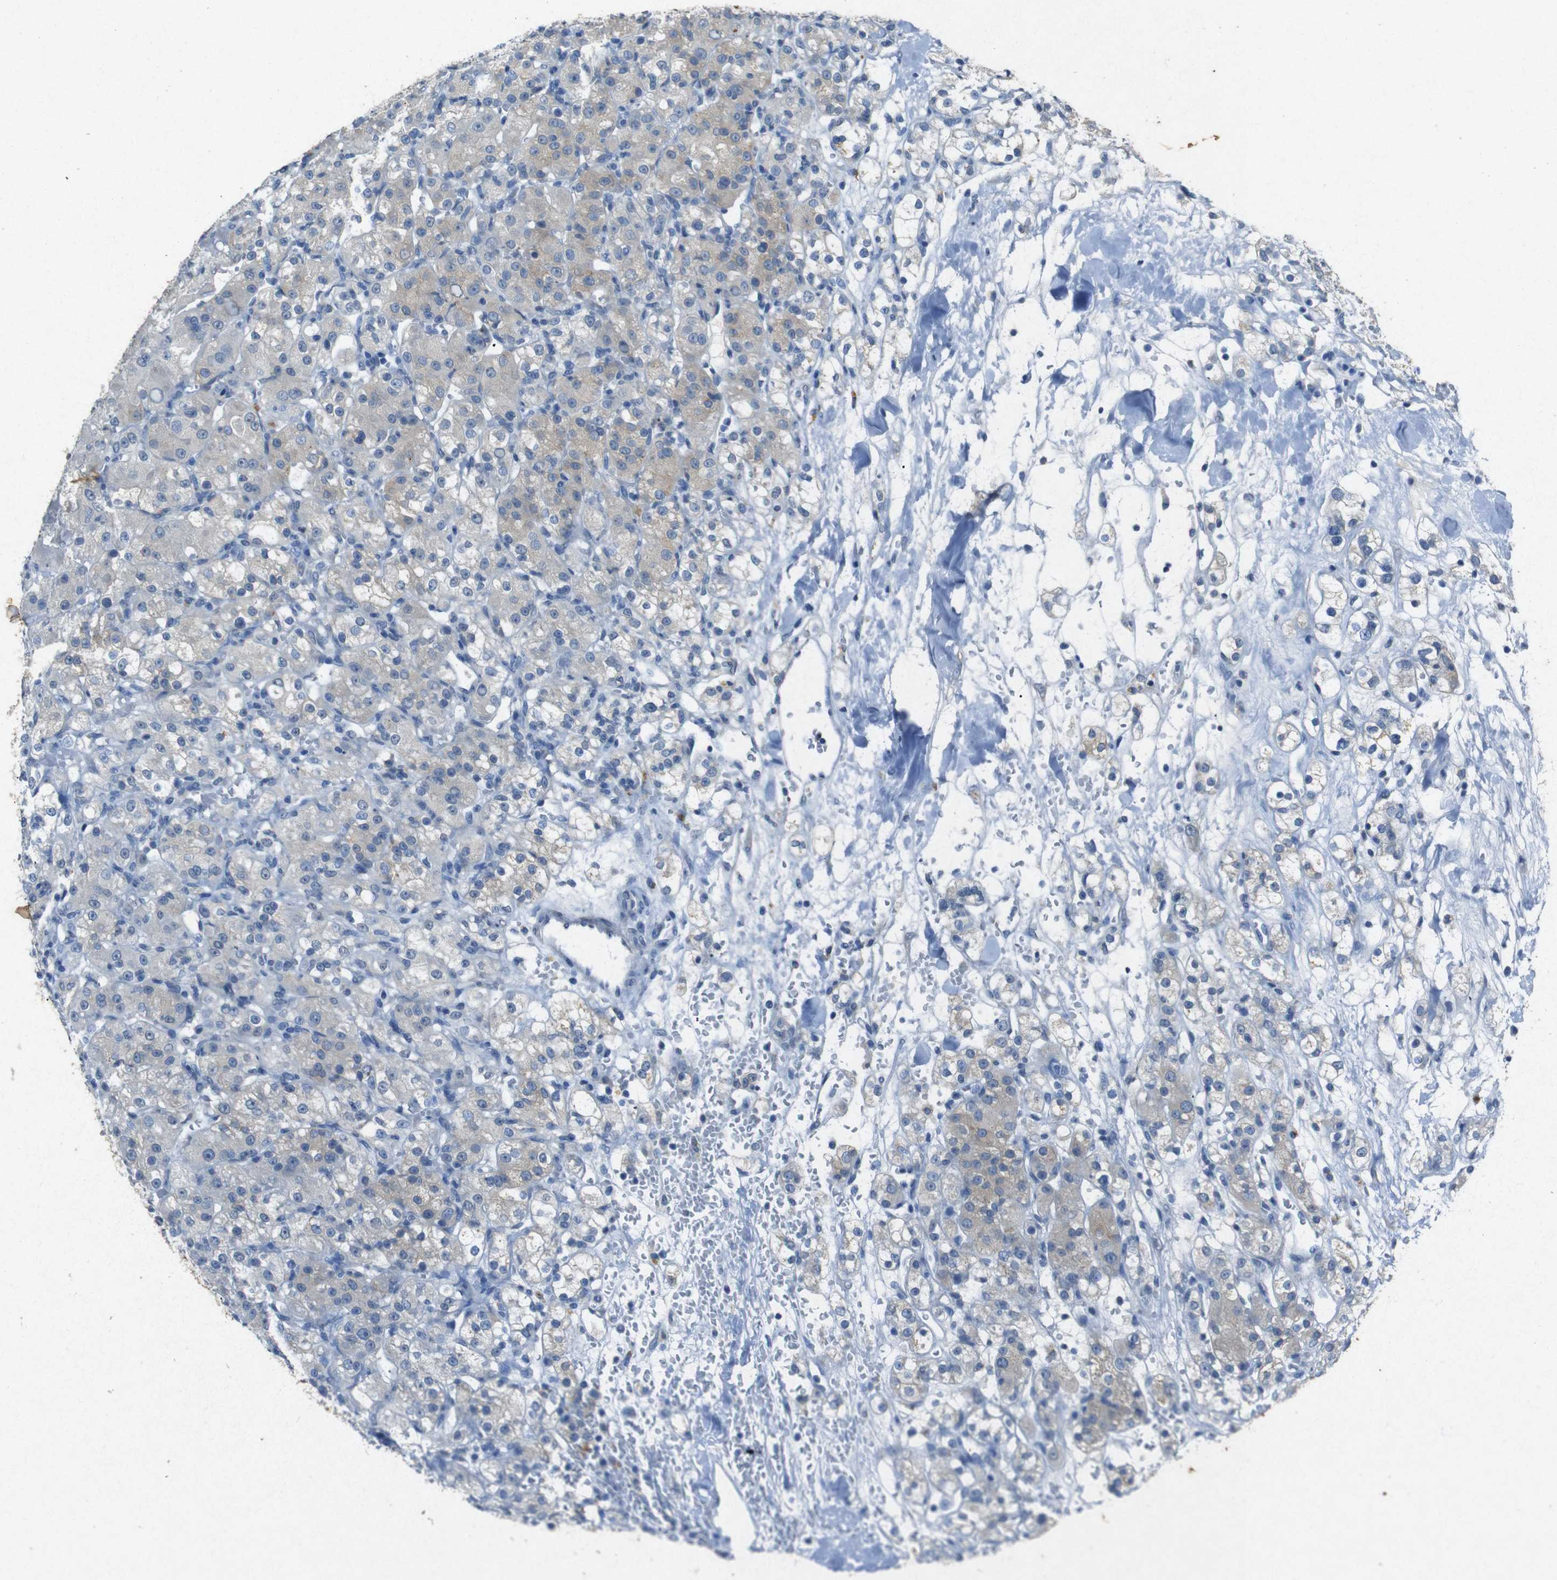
{"staining": {"intensity": "weak", "quantity": "25%-75%", "location": "cytoplasmic/membranous"}, "tissue": "renal cancer", "cell_type": "Tumor cells", "image_type": "cancer", "snomed": [{"axis": "morphology", "description": "Normal tissue, NOS"}, {"axis": "morphology", "description": "Adenocarcinoma, NOS"}, {"axis": "topography", "description": "Kidney"}], "caption": "IHC (DAB) staining of human renal cancer exhibits weak cytoplasmic/membranous protein staining in approximately 25%-75% of tumor cells.", "gene": "STBD1", "patient": {"sex": "male", "age": 61}}